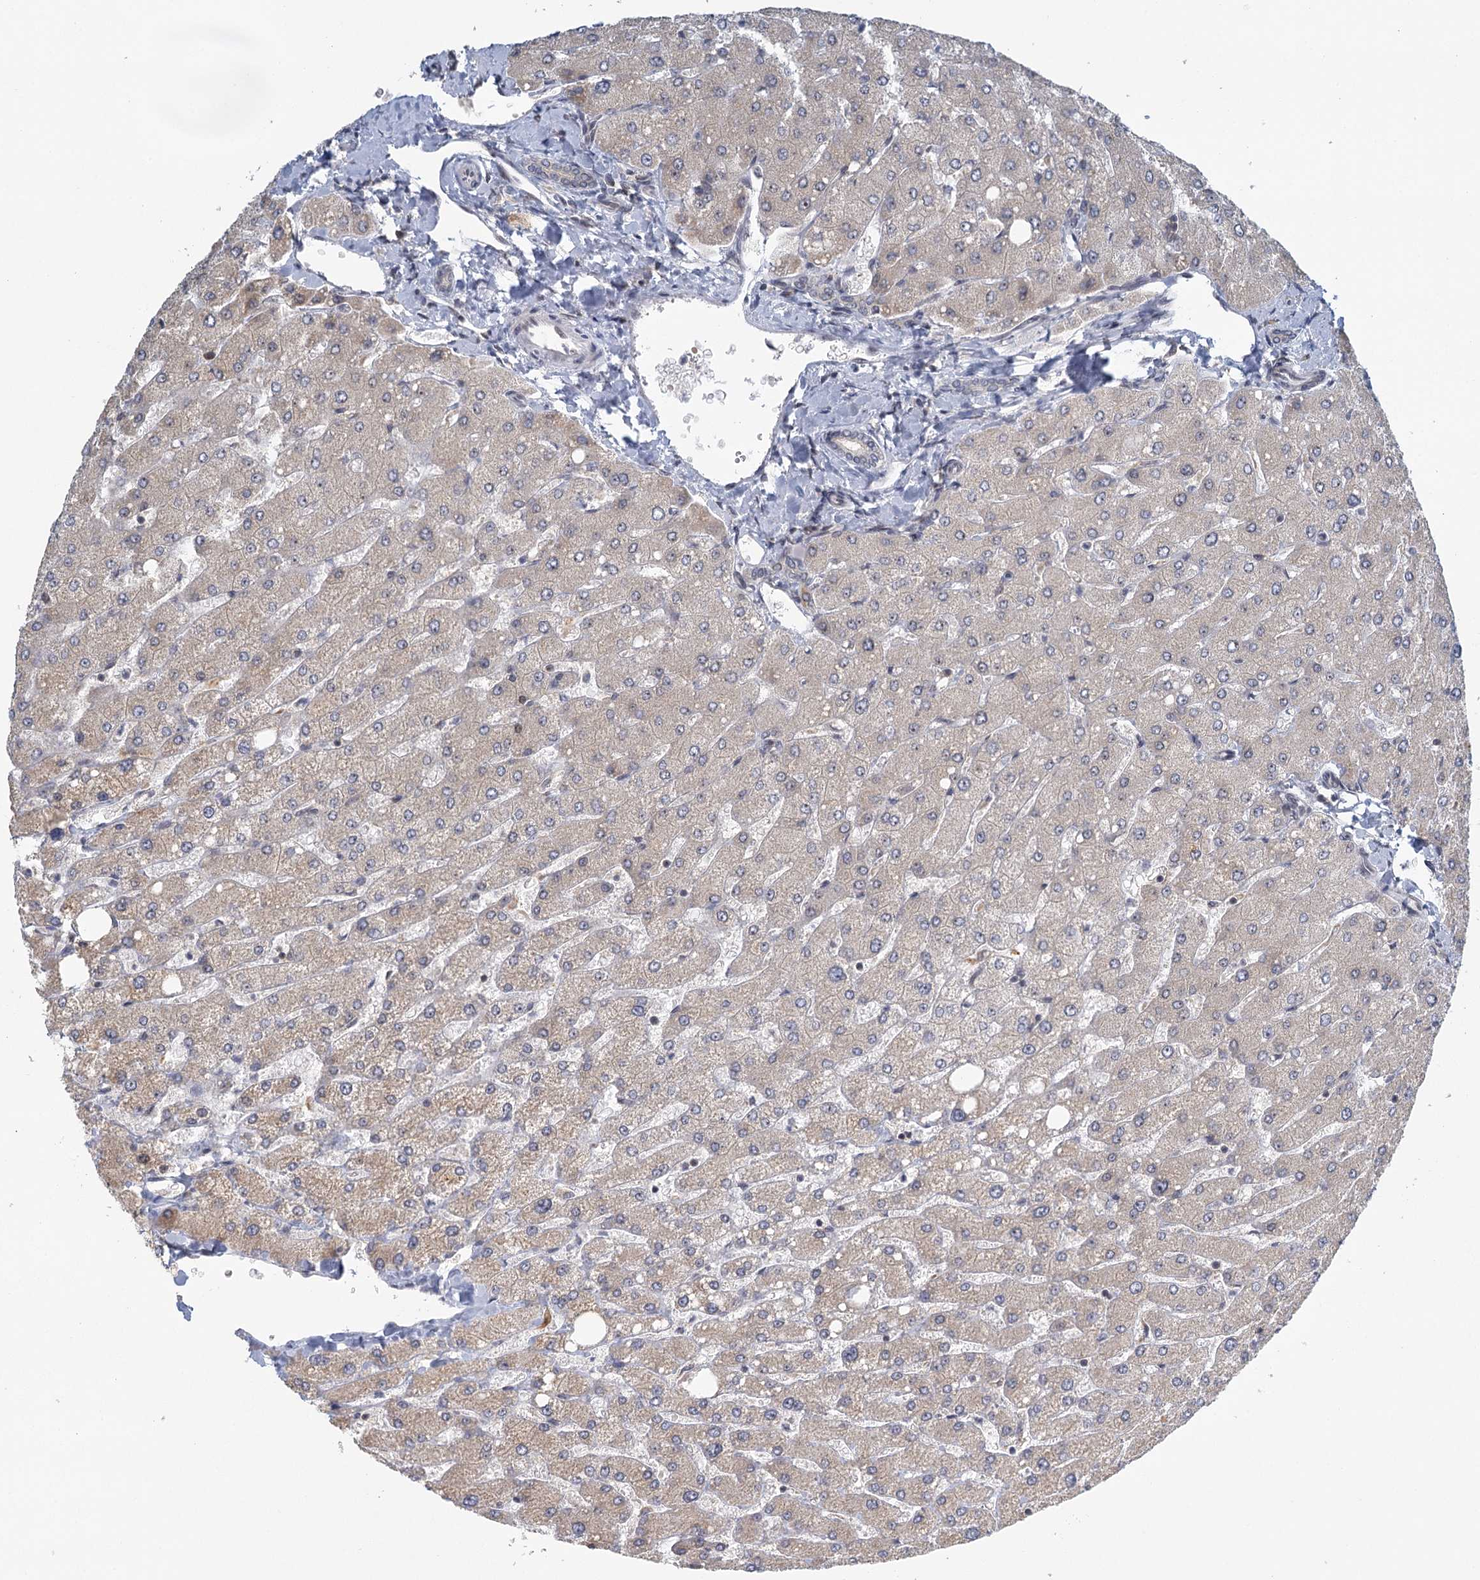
{"staining": {"intensity": "negative", "quantity": "none", "location": "none"}, "tissue": "liver", "cell_type": "Cholangiocytes", "image_type": "normal", "snomed": [{"axis": "morphology", "description": "Normal tissue, NOS"}, {"axis": "topography", "description": "Liver"}], "caption": "The image reveals no significant staining in cholangiocytes of liver. (DAB IHC with hematoxylin counter stain).", "gene": "TREX1", "patient": {"sex": "male", "age": 55}}